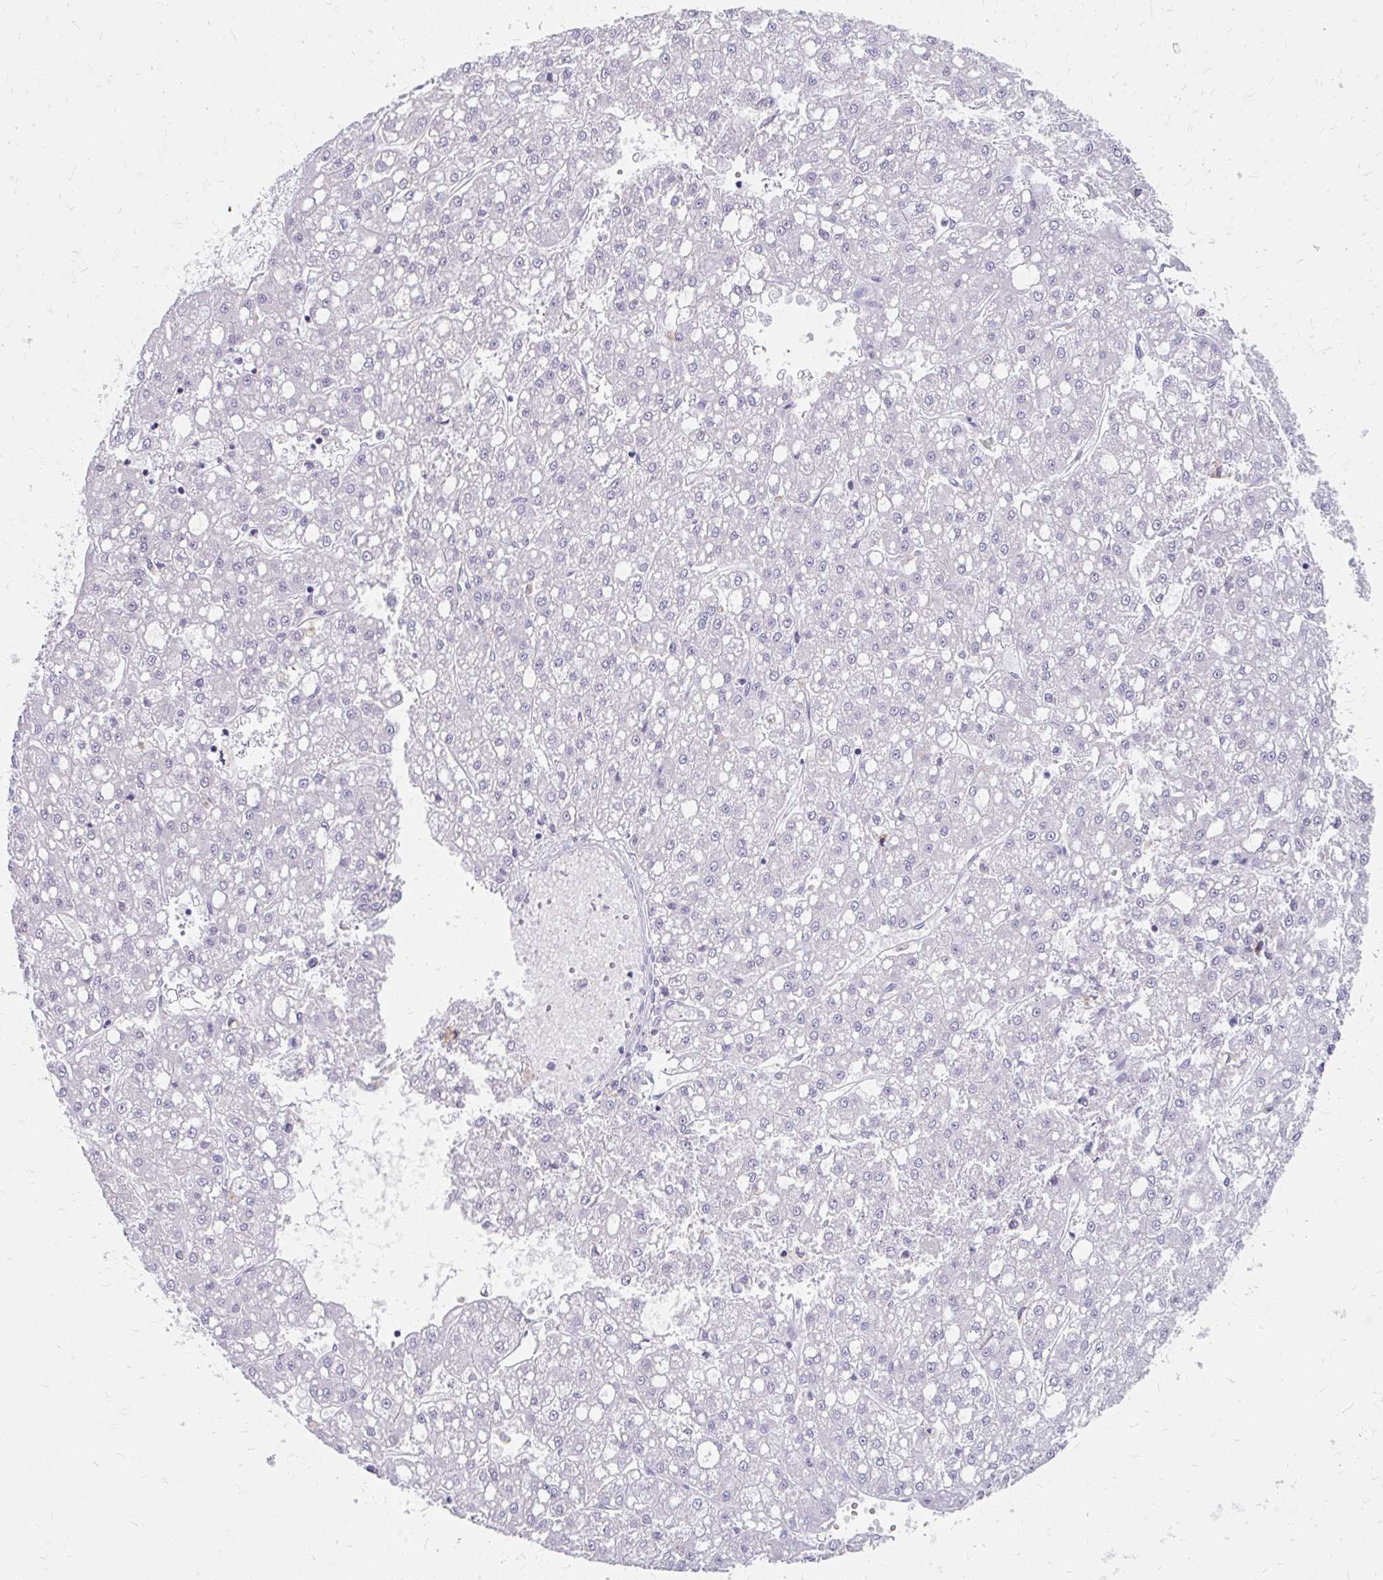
{"staining": {"intensity": "negative", "quantity": "none", "location": "none"}, "tissue": "liver cancer", "cell_type": "Tumor cells", "image_type": "cancer", "snomed": [{"axis": "morphology", "description": "Carcinoma, Hepatocellular, NOS"}, {"axis": "topography", "description": "Liver"}], "caption": "The histopathology image displays no staining of tumor cells in liver cancer.", "gene": "GTF2H1", "patient": {"sex": "male", "age": 67}}